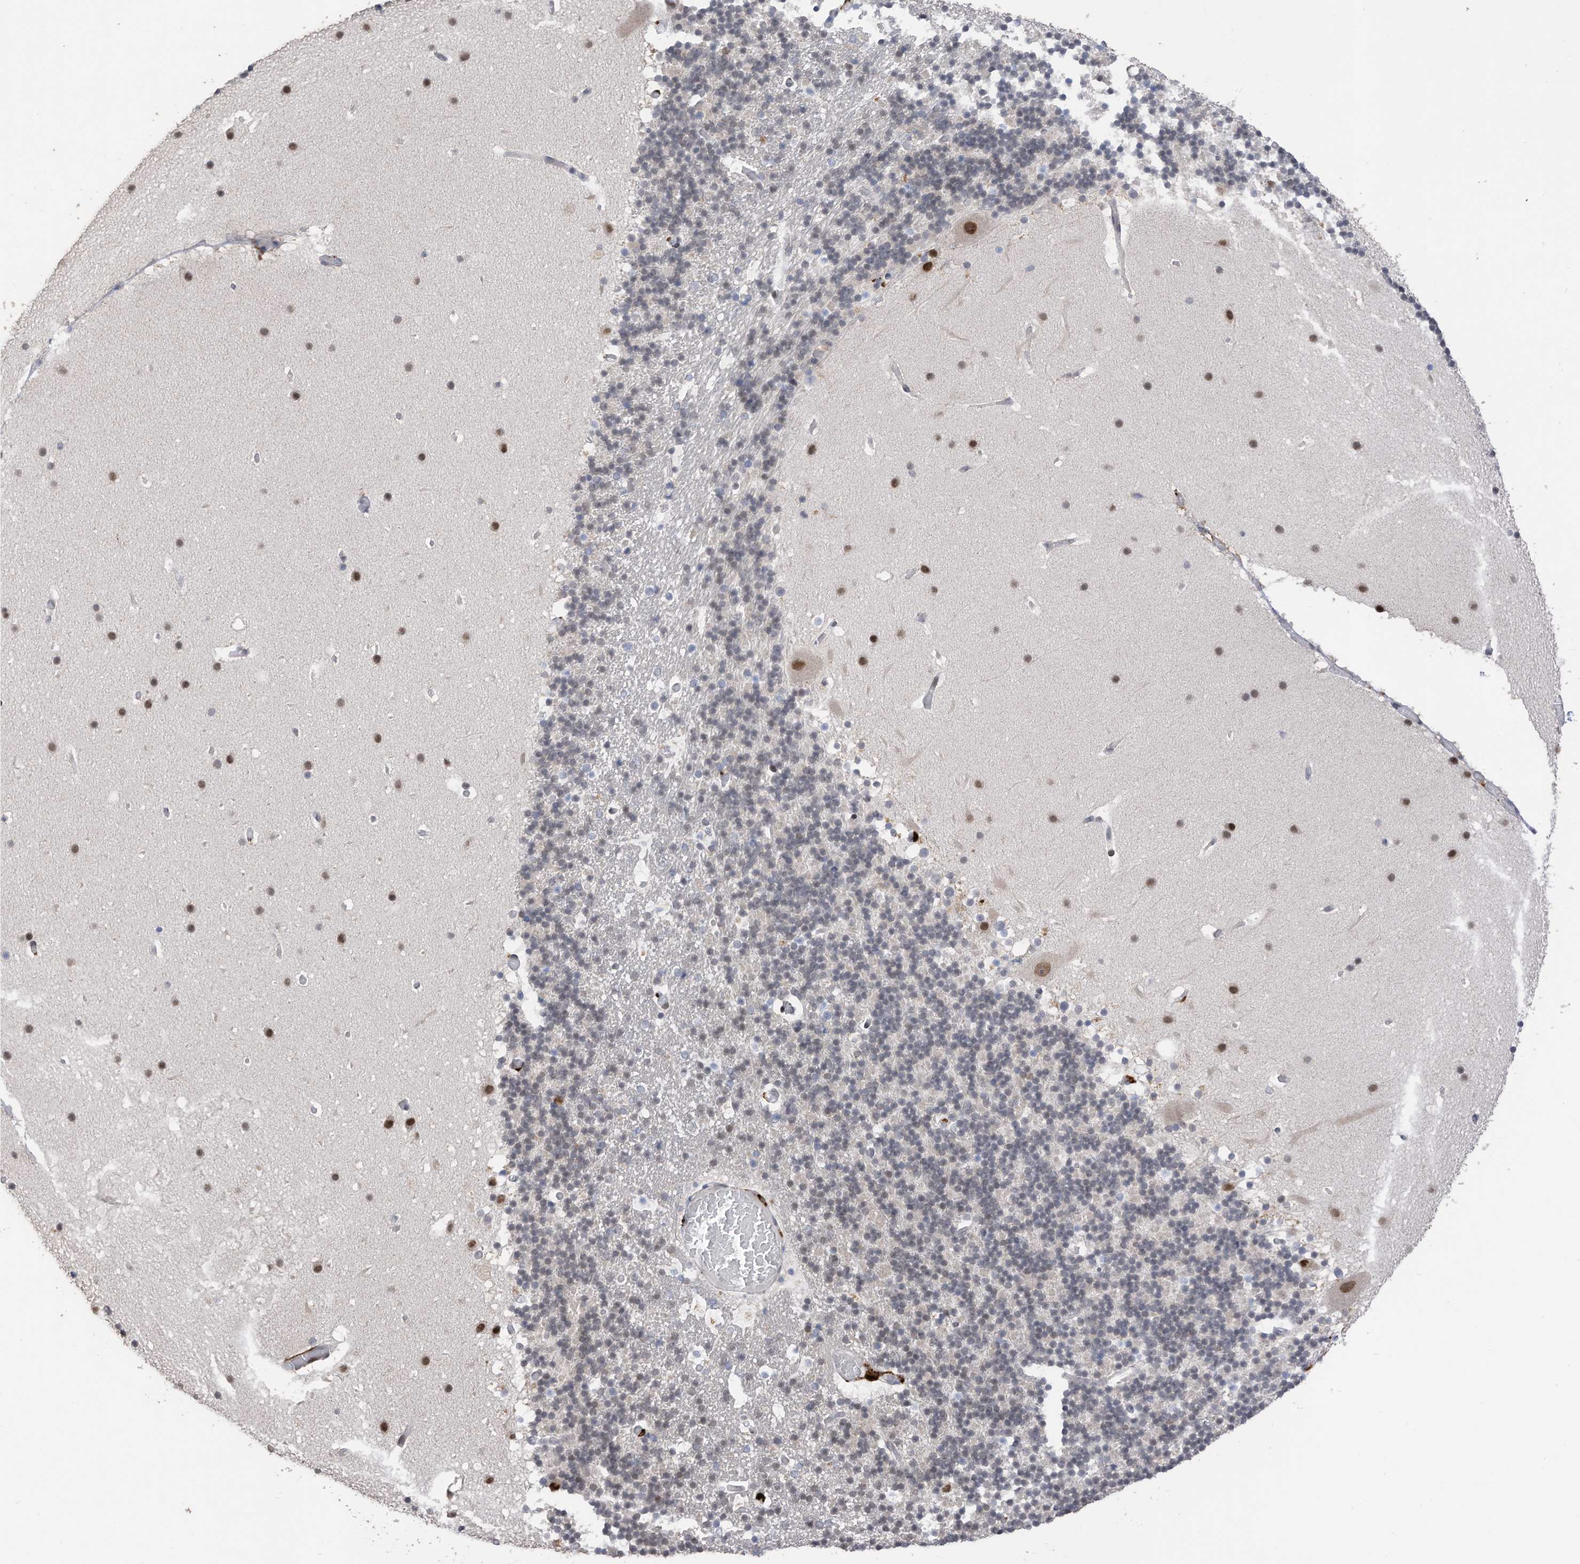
{"staining": {"intensity": "weak", "quantity": "25%-75%", "location": "nuclear"}, "tissue": "cerebellum", "cell_type": "Cells in granular layer", "image_type": "normal", "snomed": [{"axis": "morphology", "description": "Normal tissue, NOS"}, {"axis": "topography", "description": "Cerebellum"}], "caption": "This micrograph exhibits unremarkable cerebellum stained with immunohistochemistry to label a protein in brown. The nuclear of cells in granular layer show weak positivity for the protein. Nuclei are counter-stained blue.", "gene": "RABL3", "patient": {"sex": "male", "age": 57}}